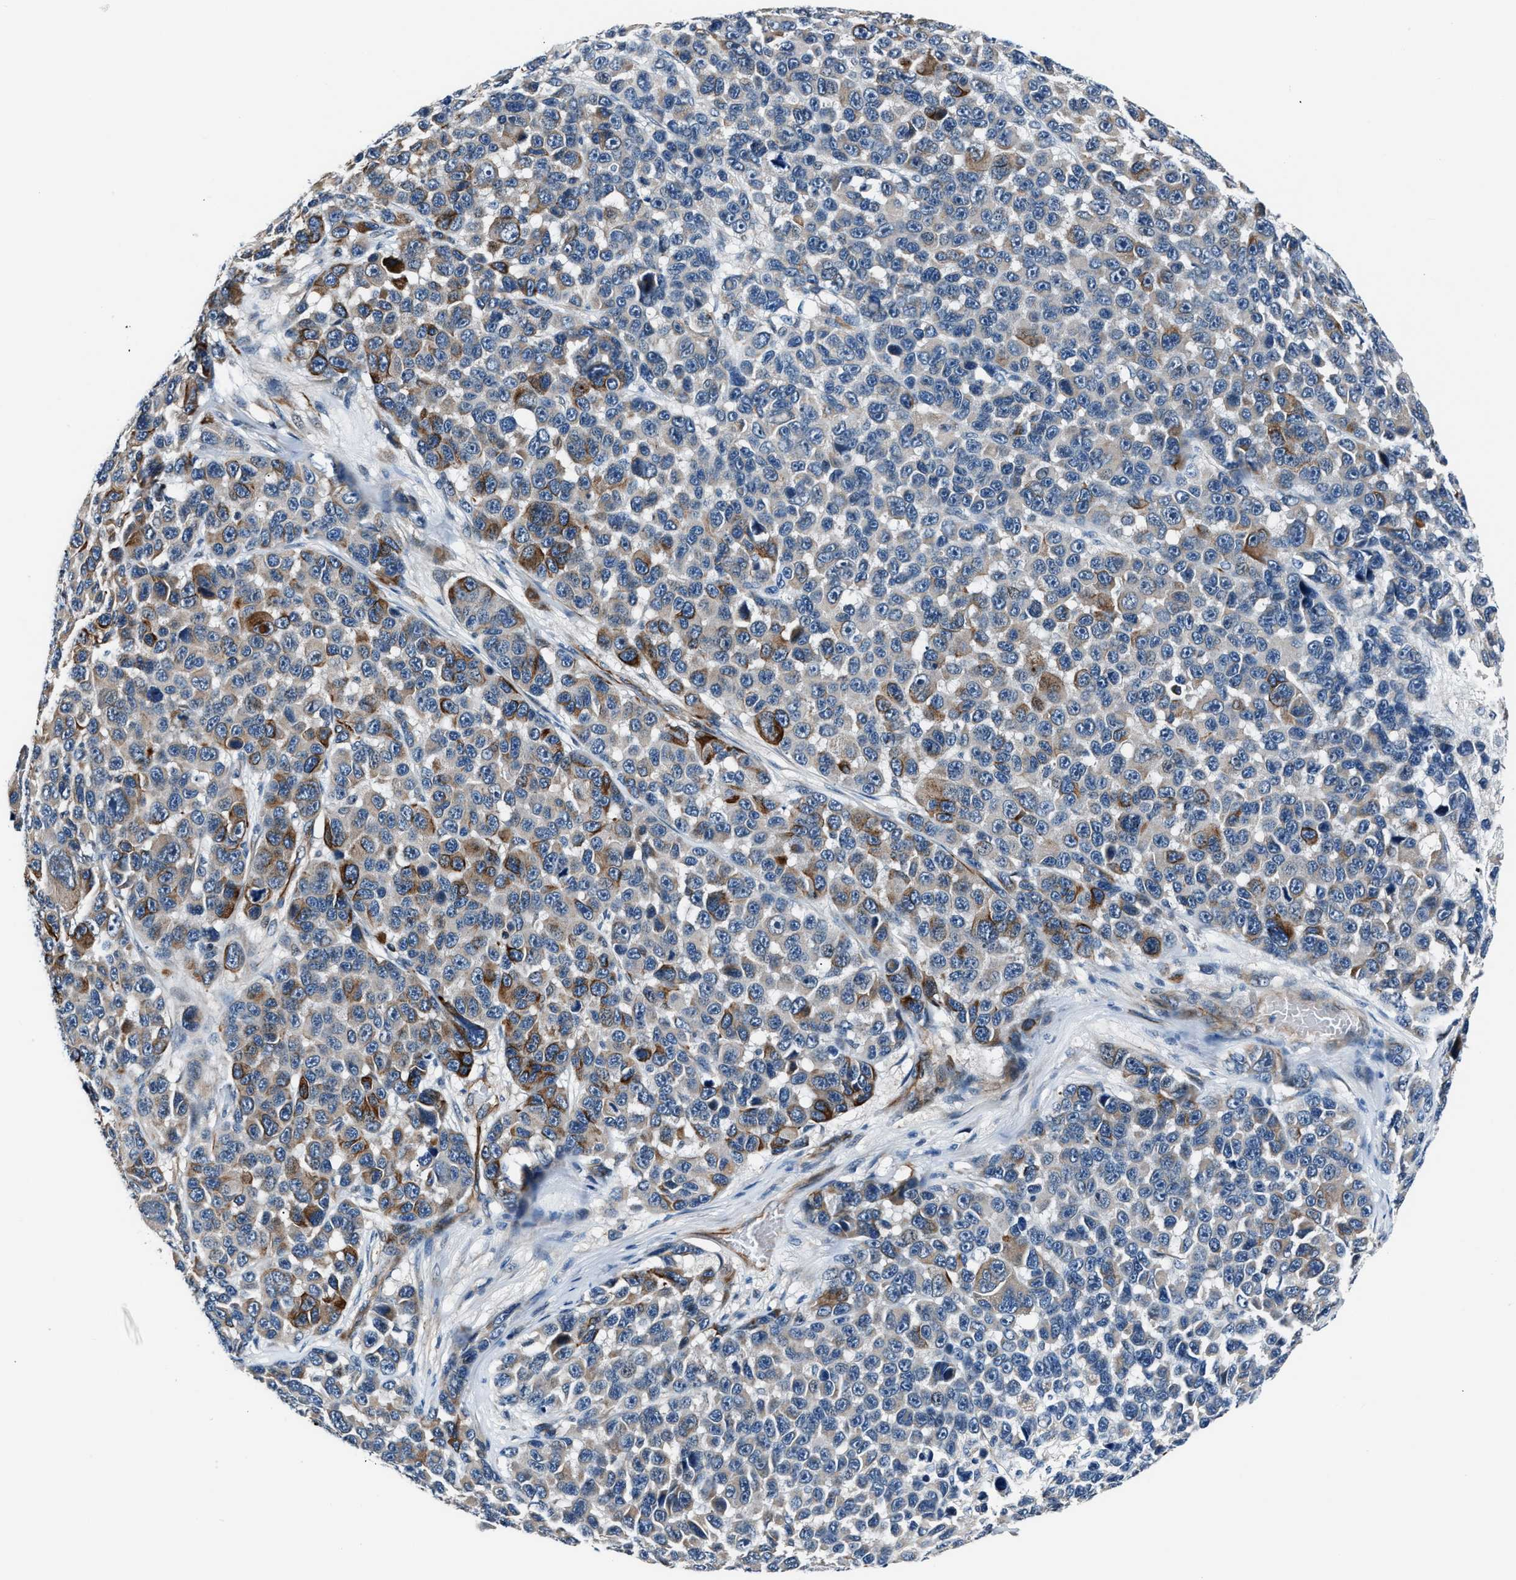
{"staining": {"intensity": "moderate", "quantity": "<25%", "location": "cytoplasmic/membranous"}, "tissue": "melanoma", "cell_type": "Tumor cells", "image_type": "cancer", "snomed": [{"axis": "morphology", "description": "Malignant melanoma, NOS"}, {"axis": "topography", "description": "Skin"}], "caption": "Brown immunohistochemical staining in human melanoma demonstrates moderate cytoplasmic/membranous staining in approximately <25% of tumor cells. (Brightfield microscopy of DAB IHC at high magnification).", "gene": "MPDZ", "patient": {"sex": "male", "age": 53}}